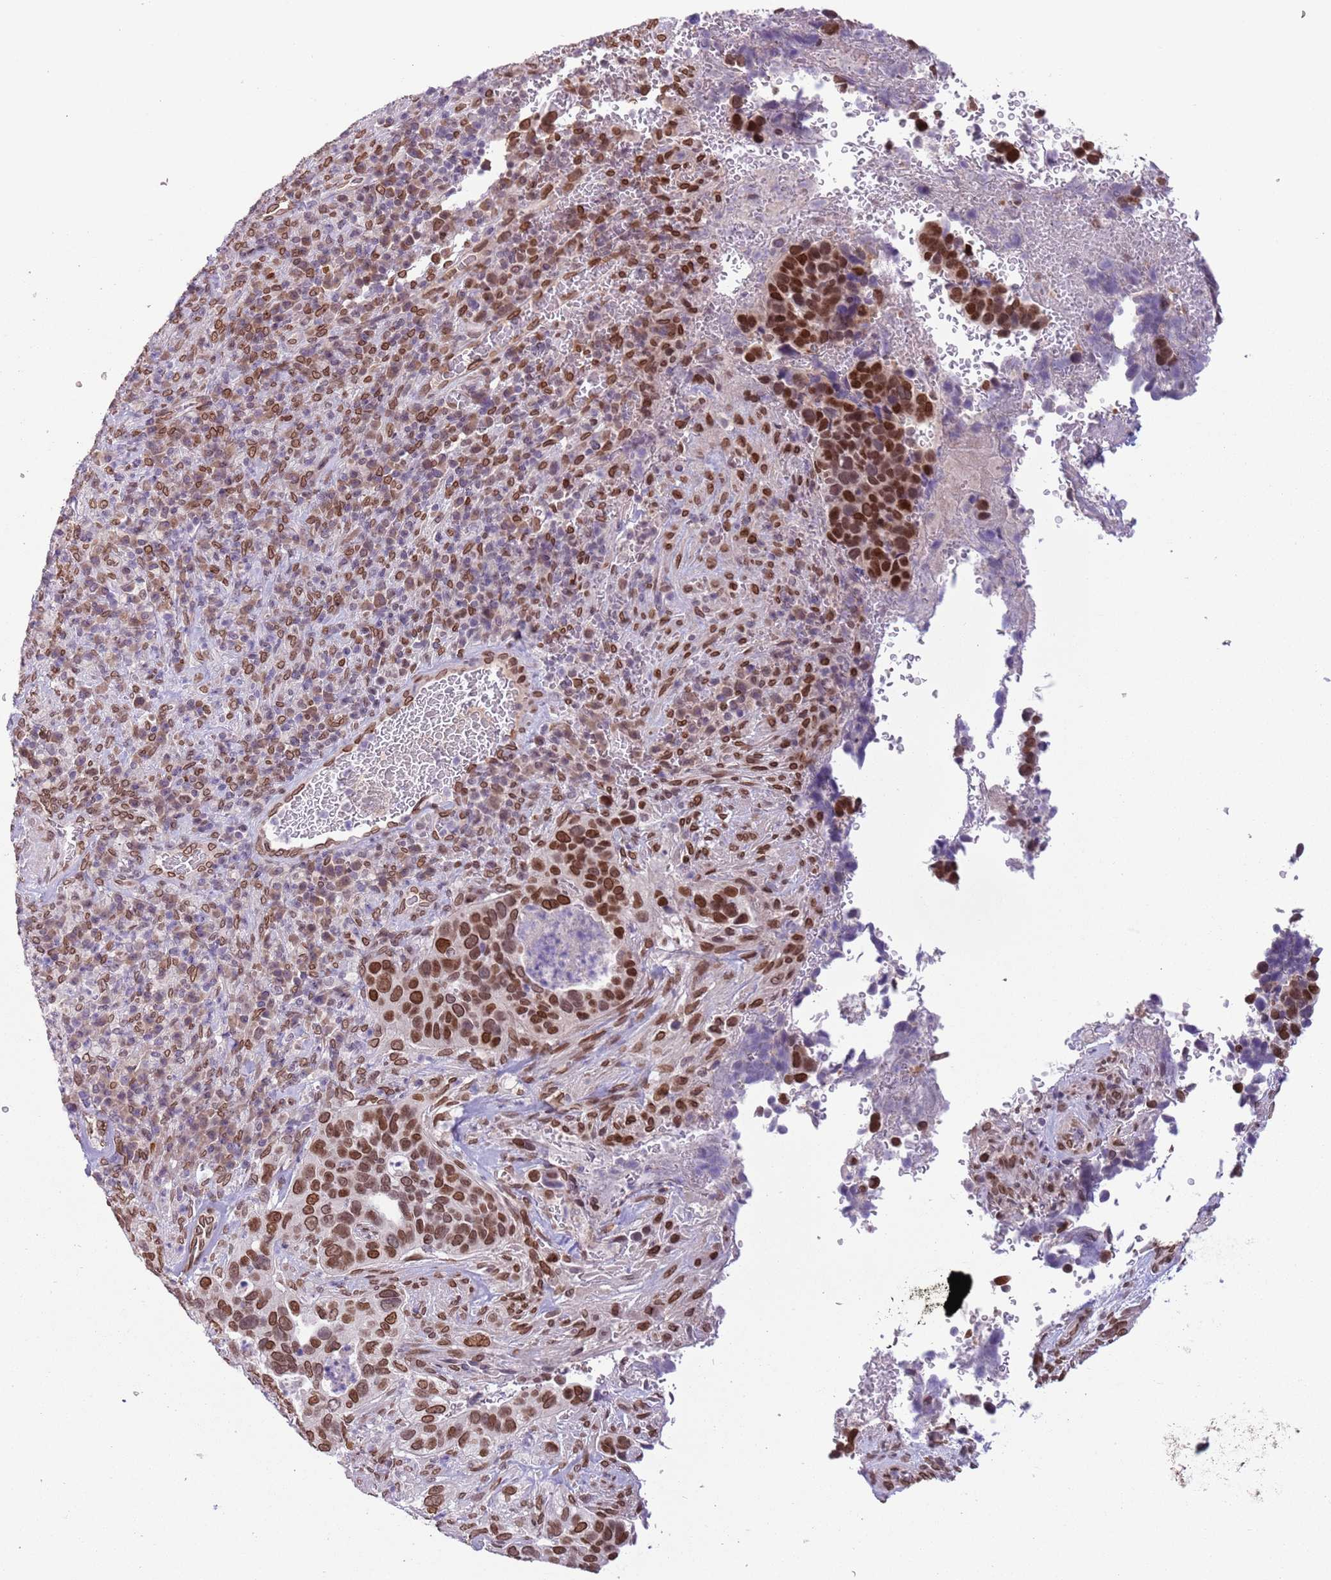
{"staining": {"intensity": "strong", "quantity": ">75%", "location": "cytoplasmic/membranous,nuclear"}, "tissue": "cervical cancer", "cell_type": "Tumor cells", "image_type": "cancer", "snomed": [{"axis": "morphology", "description": "Squamous cell carcinoma, NOS"}, {"axis": "topography", "description": "Cervix"}], "caption": "Immunohistochemistry (IHC) micrograph of neoplastic tissue: human cervical cancer (squamous cell carcinoma) stained using immunohistochemistry displays high levels of strong protein expression localized specifically in the cytoplasmic/membranous and nuclear of tumor cells, appearing as a cytoplasmic/membranous and nuclear brown color.", "gene": "ZGLP1", "patient": {"sex": "female", "age": 38}}